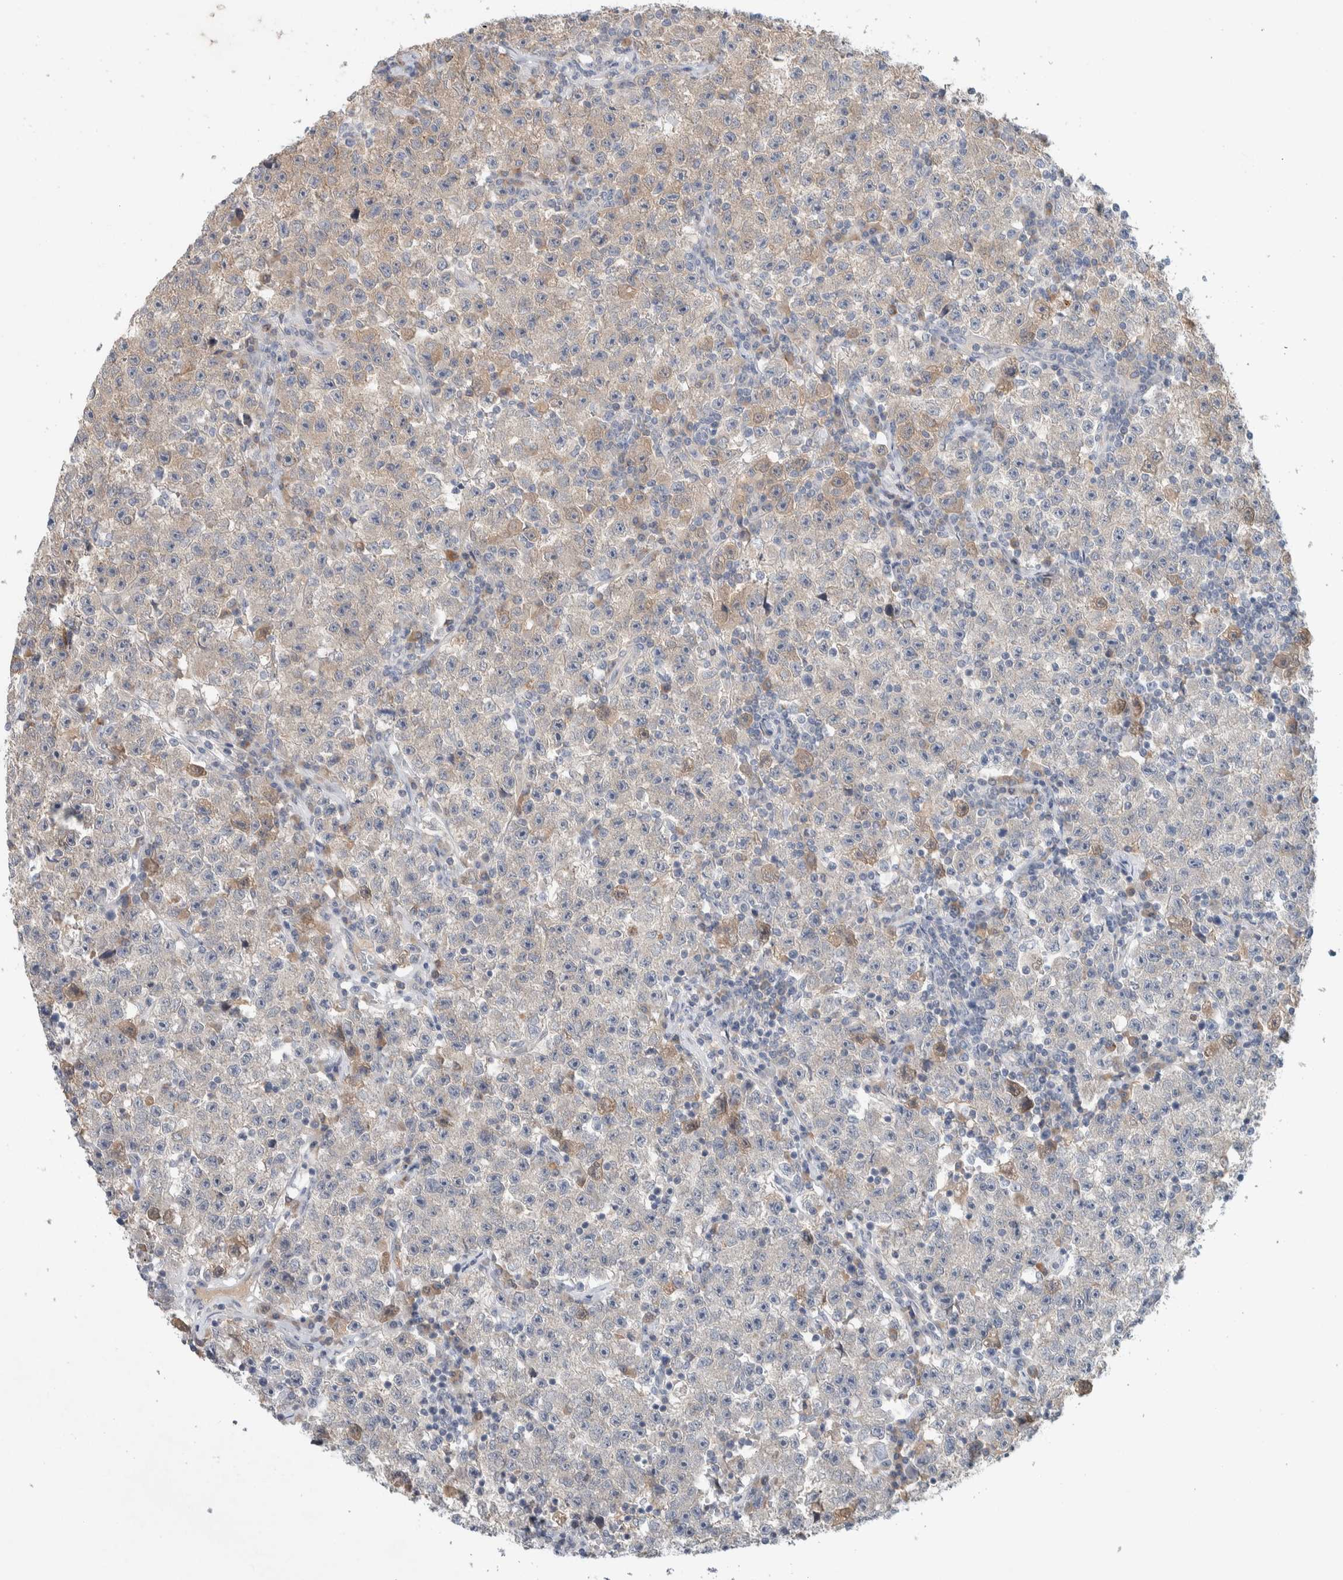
{"staining": {"intensity": "weak", "quantity": "<25%", "location": "cytoplasmic/membranous"}, "tissue": "testis cancer", "cell_type": "Tumor cells", "image_type": "cancer", "snomed": [{"axis": "morphology", "description": "Seminoma, NOS"}, {"axis": "topography", "description": "Testis"}], "caption": "Testis cancer was stained to show a protein in brown. There is no significant staining in tumor cells.", "gene": "DEPTOR", "patient": {"sex": "male", "age": 22}}